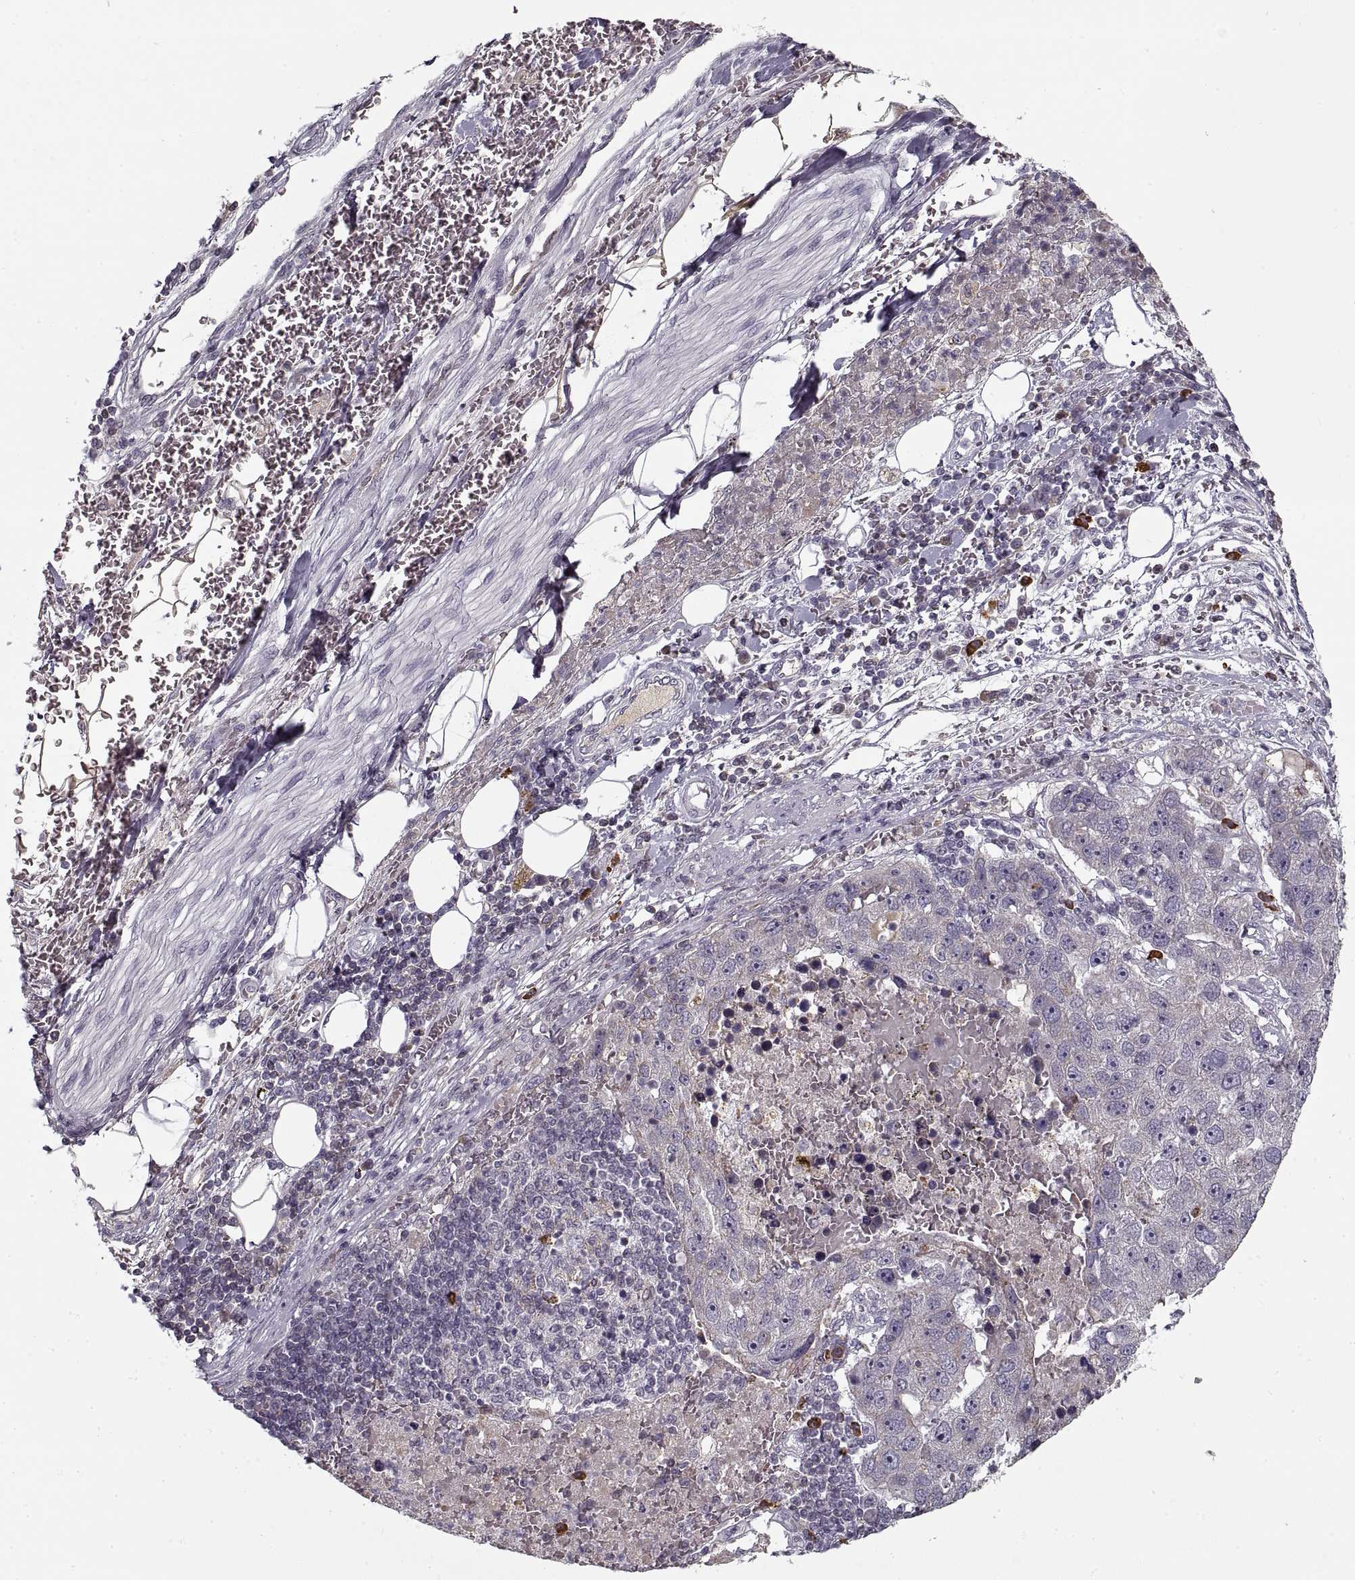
{"staining": {"intensity": "negative", "quantity": "none", "location": "none"}, "tissue": "pancreatic cancer", "cell_type": "Tumor cells", "image_type": "cancer", "snomed": [{"axis": "morphology", "description": "Adenocarcinoma, NOS"}, {"axis": "topography", "description": "Pancreas"}], "caption": "Immunohistochemistry (IHC) histopathology image of human pancreatic cancer stained for a protein (brown), which shows no expression in tumor cells.", "gene": "GAD2", "patient": {"sex": "female", "age": 61}}